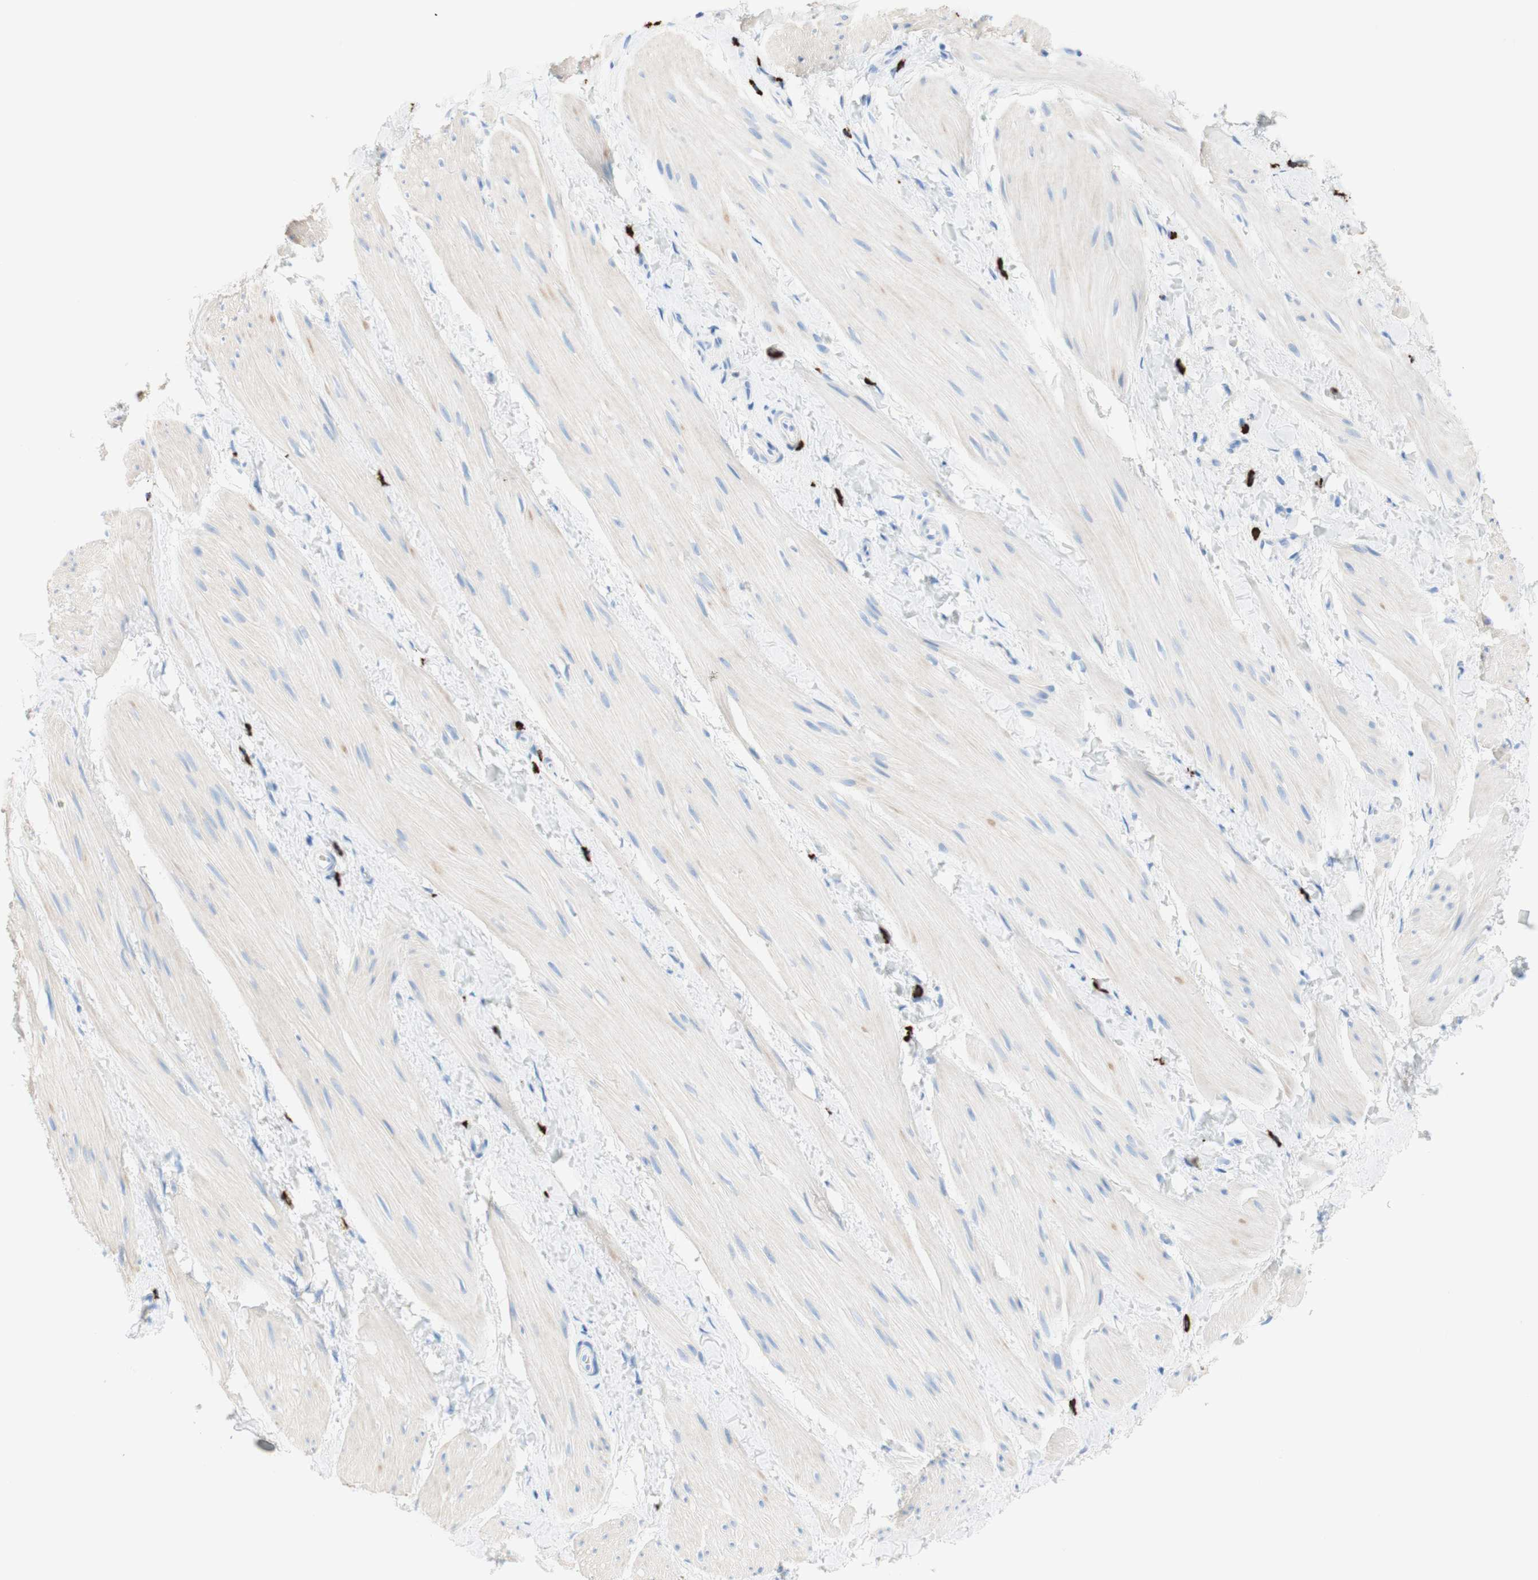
{"staining": {"intensity": "negative", "quantity": "none", "location": "none"}, "tissue": "smooth muscle", "cell_type": "Smooth muscle cells", "image_type": "normal", "snomed": [{"axis": "morphology", "description": "Normal tissue, NOS"}, {"axis": "topography", "description": "Smooth muscle"}], "caption": "This is a photomicrograph of immunohistochemistry staining of benign smooth muscle, which shows no staining in smooth muscle cells. (DAB (3,3'-diaminobenzidine) immunohistochemistry (IHC) visualized using brightfield microscopy, high magnification).", "gene": "CEACAM1", "patient": {"sex": "male", "age": 16}}